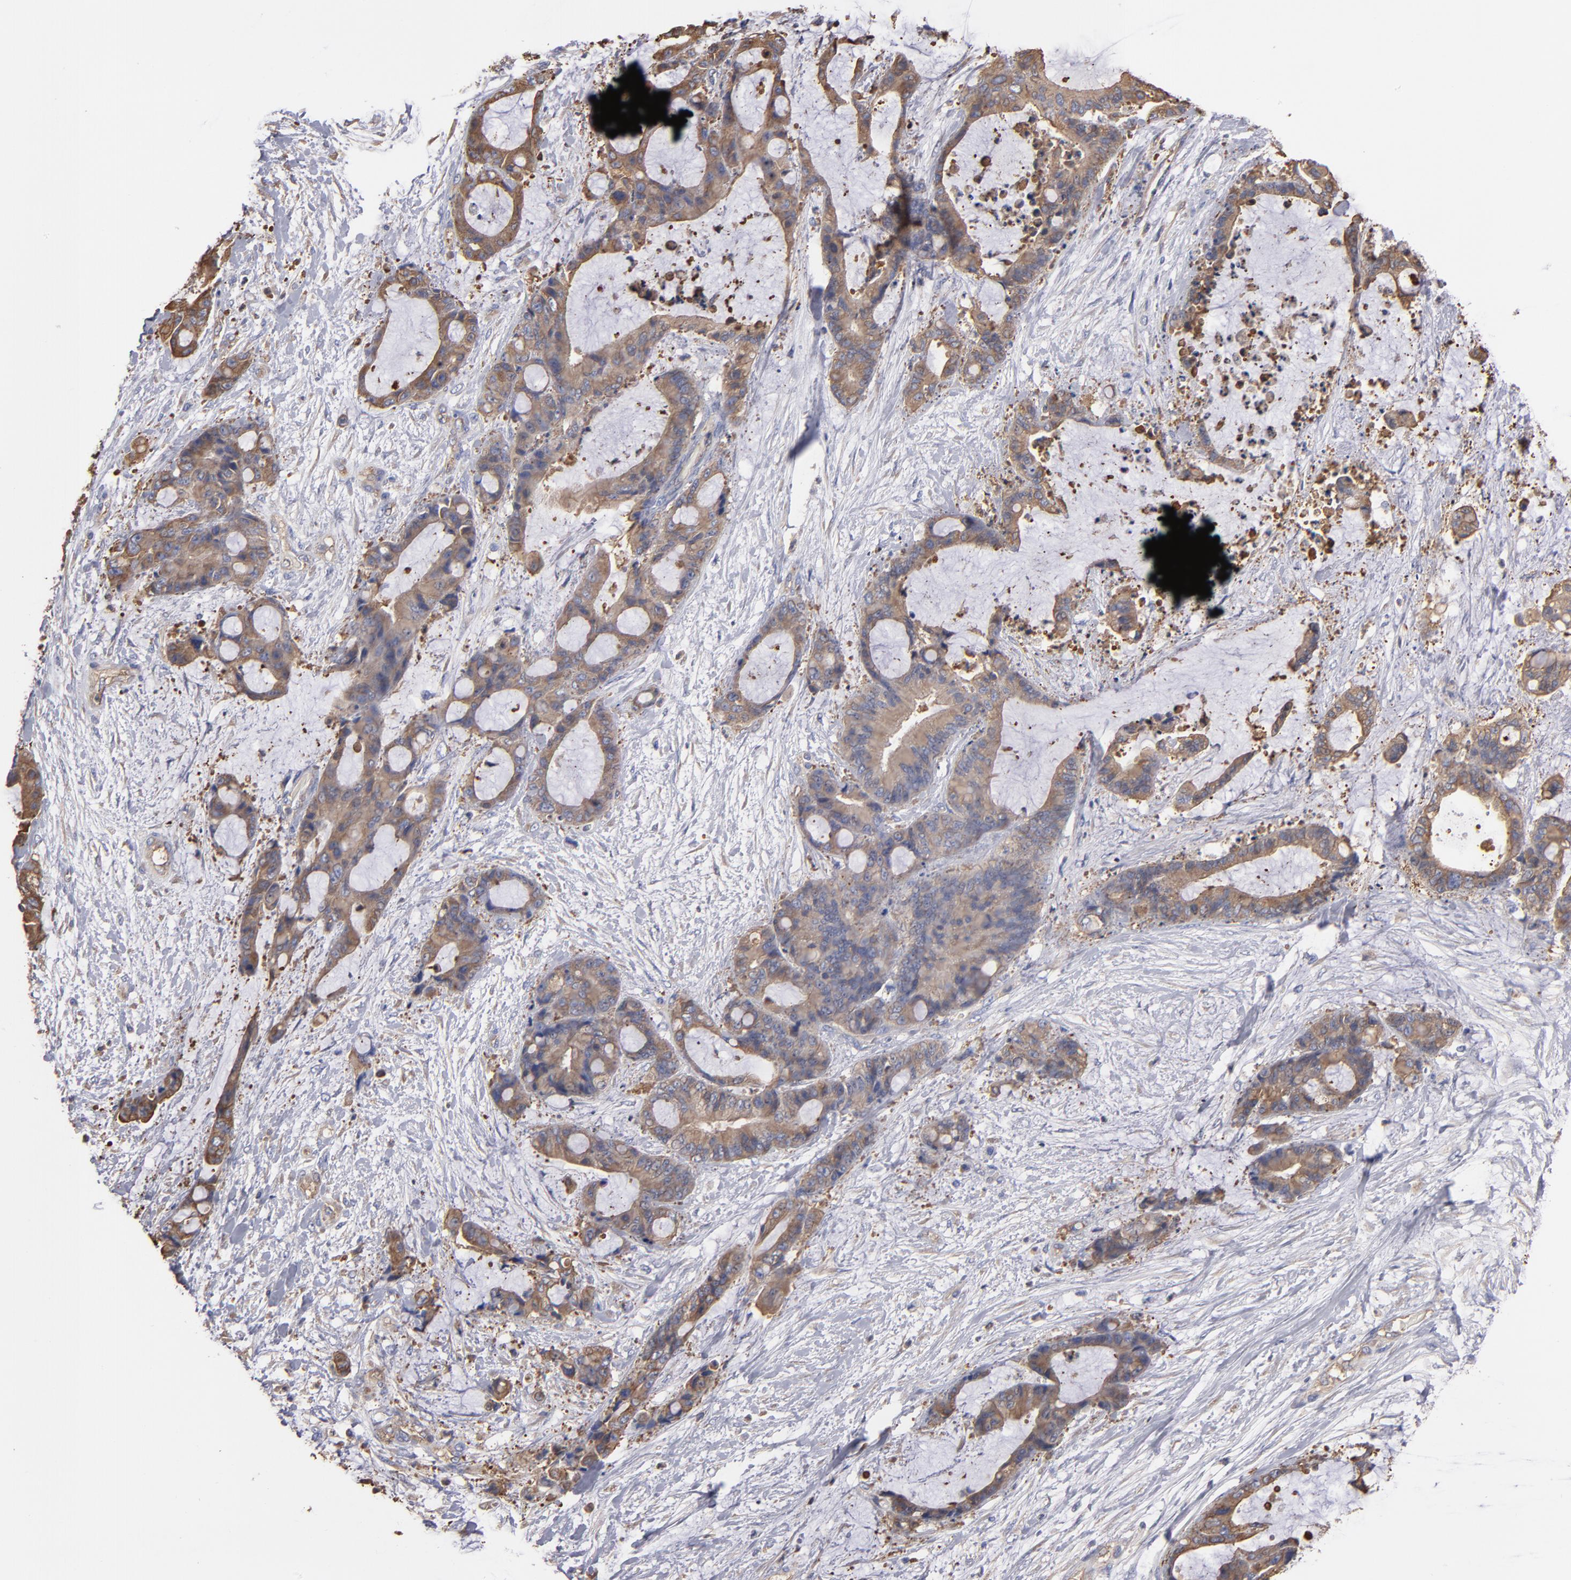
{"staining": {"intensity": "weak", "quantity": ">75%", "location": "cytoplasmic/membranous"}, "tissue": "liver cancer", "cell_type": "Tumor cells", "image_type": "cancer", "snomed": [{"axis": "morphology", "description": "Cholangiocarcinoma"}, {"axis": "topography", "description": "Liver"}], "caption": "IHC histopathology image of neoplastic tissue: human liver cancer stained using IHC shows low levels of weak protein expression localized specifically in the cytoplasmic/membranous of tumor cells, appearing as a cytoplasmic/membranous brown color.", "gene": "ESYT2", "patient": {"sex": "female", "age": 73}}